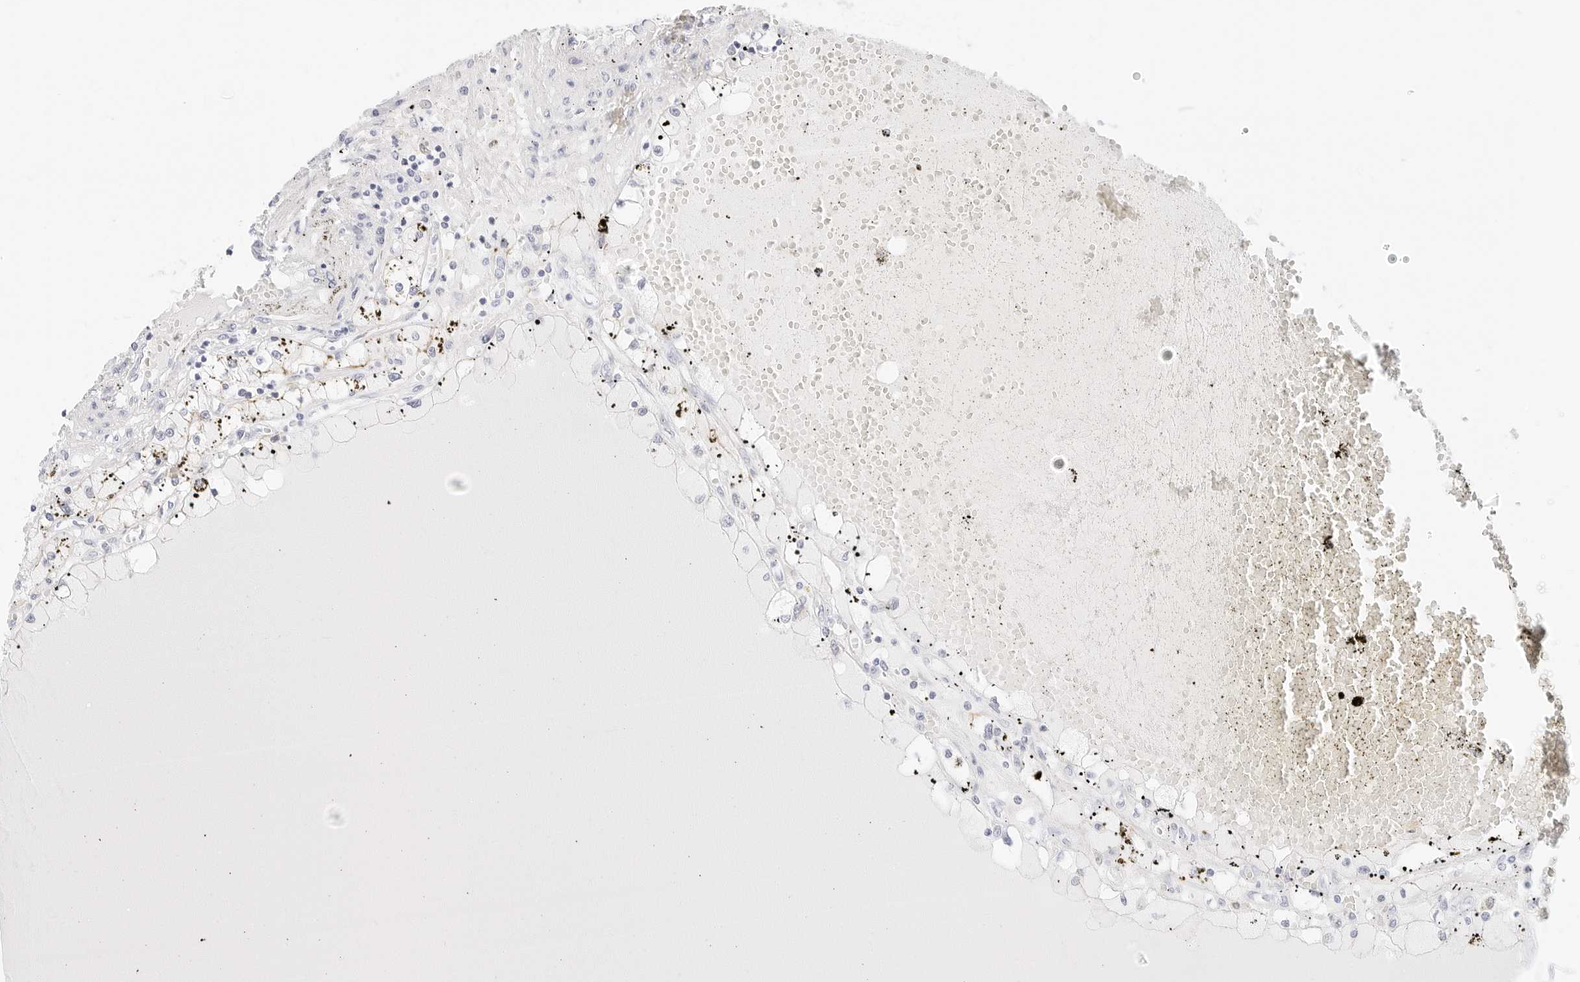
{"staining": {"intensity": "negative", "quantity": "none", "location": "none"}, "tissue": "renal cancer", "cell_type": "Tumor cells", "image_type": "cancer", "snomed": [{"axis": "morphology", "description": "Adenocarcinoma, NOS"}, {"axis": "topography", "description": "Kidney"}], "caption": "A photomicrograph of renal cancer stained for a protein demonstrates no brown staining in tumor cells.", "gene": "CDH1", "patient": {"sex": "male", "age": 56}}